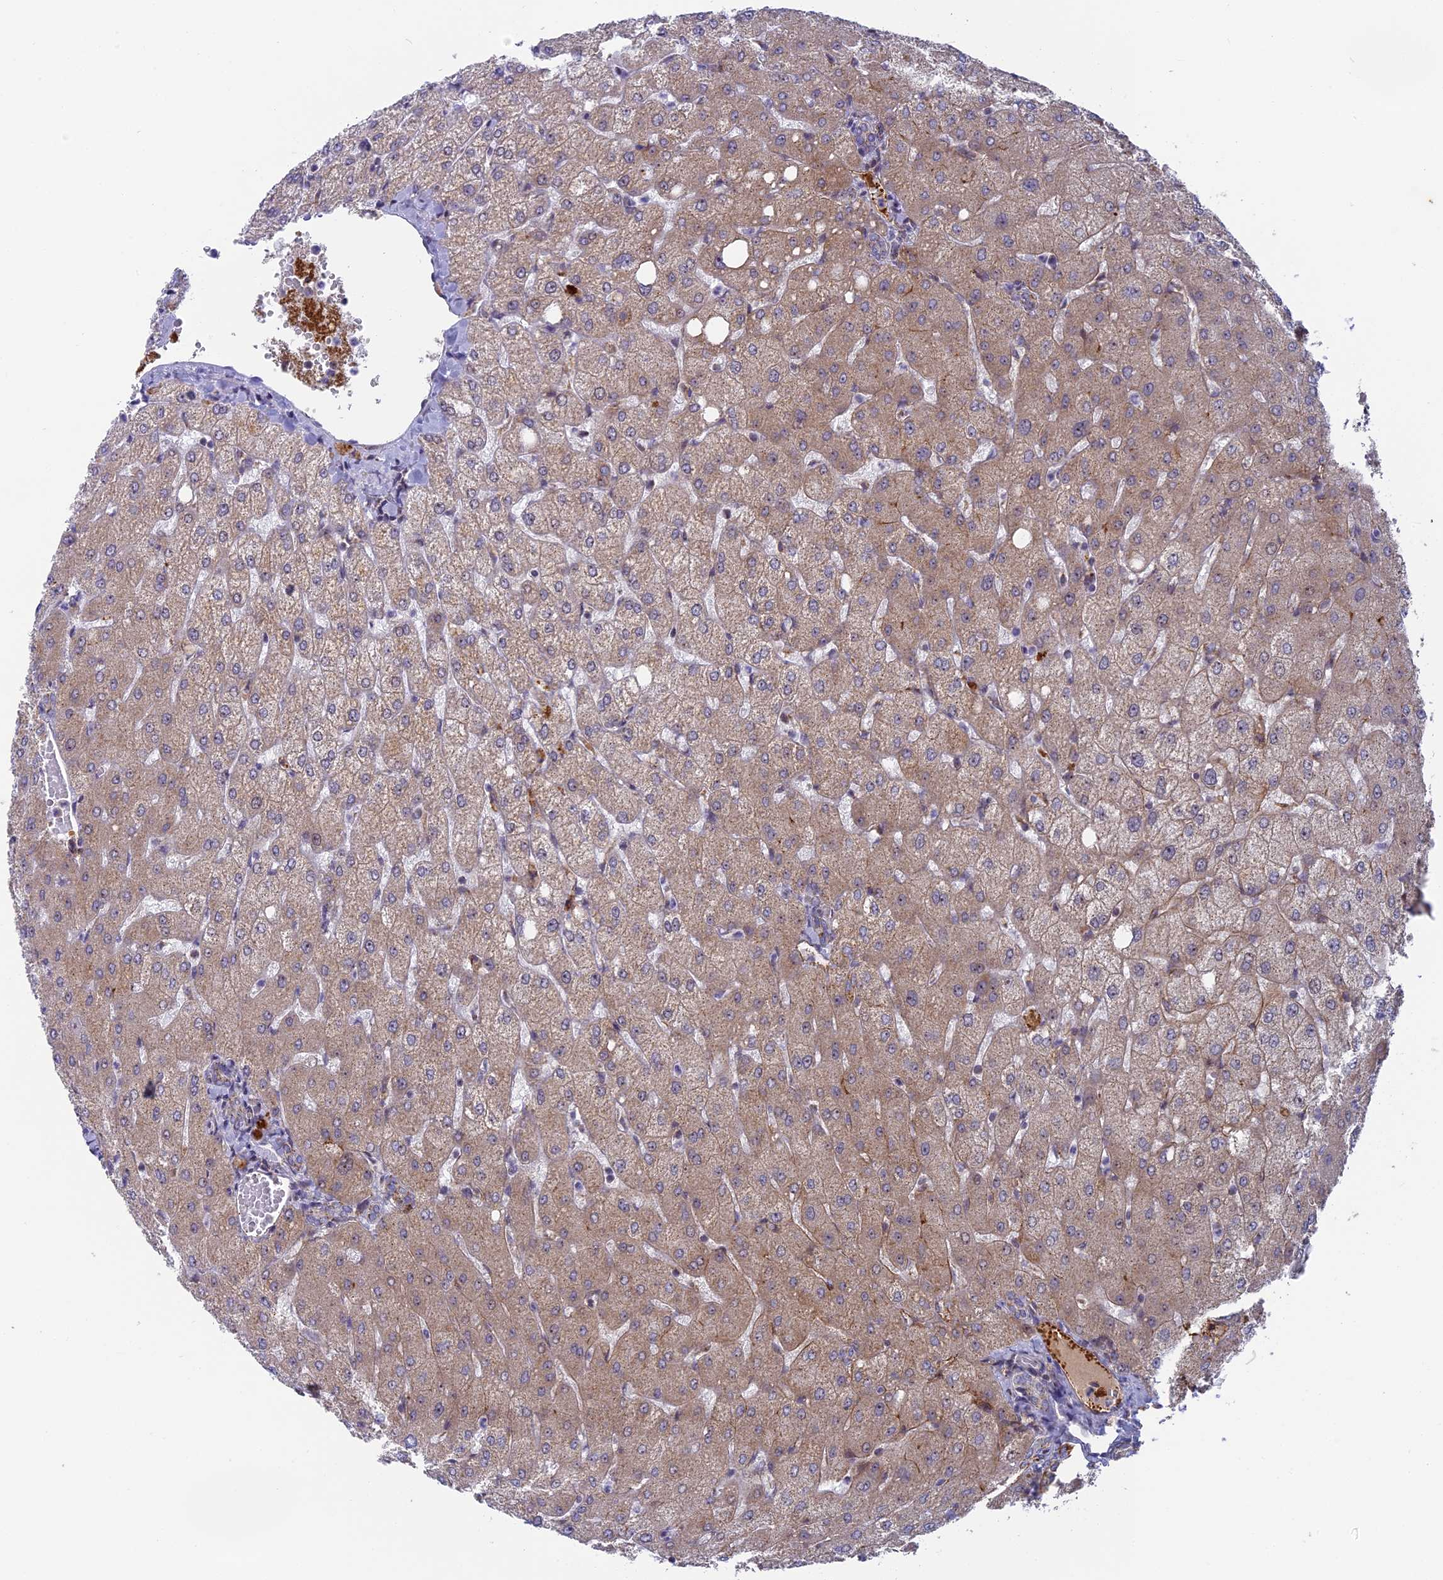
{"staining": {"intensity": "weak", "quantity": "25%-75%", "location": "cytoplasmic/membranous"}, "tissue": "liver", "cell_type": "Cholangiocytes", "image_type": "normal", "snomed": [{"axis": "morphology", "description": "Normal tissue, NOS"}, {"axis": "topography", "description": "Liver"}], "caption": "There is low levels of weak cytoplasmic/membranous staining in cholangiocytes of benign liver, as demonstrated by immunohistochemical staining (brown color).", "gene": "DTWD1", "patient": {"sex": "female", "age": 54}}